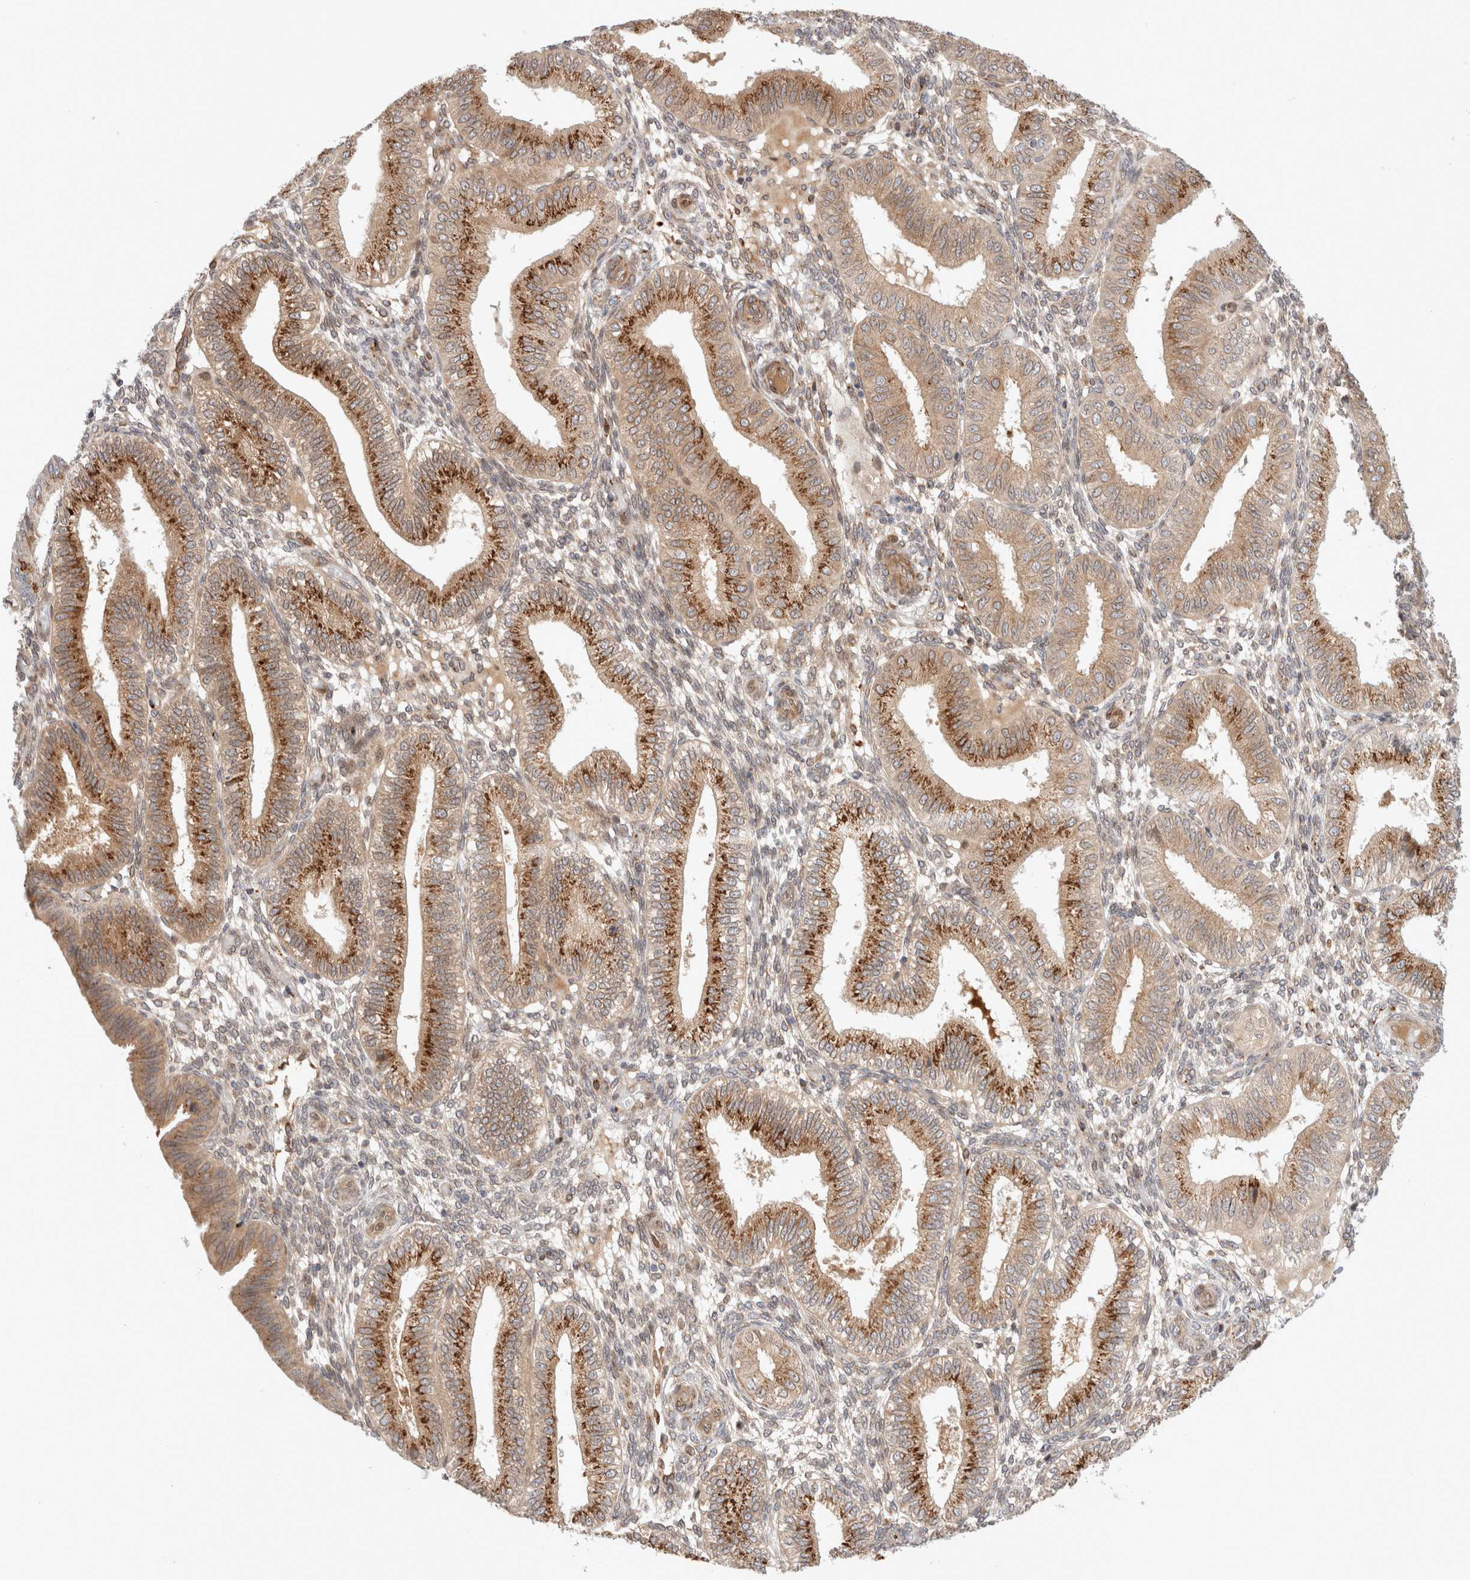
{"staining": {"intensity": "strong", "quantity": "25%-75%", "location": "cytoplasmic/membranous"}, "tissue": "endometrium", "cell_type": "Cells in endometrial stroma", "image_type": "normal", "snomed": [{"axis": "morphology", "description": "Normal tissue, NOS"}, {"axis": "topography", "description": "Endometrium"}], "caption": "The image exhibits a brown stain indicating the presence of a protein in the cytoplasmic/membranous of cells in endometrial stroma in endometrium.", "gene": "GCN1", "patient": {"sex": "female", "age": 39}}